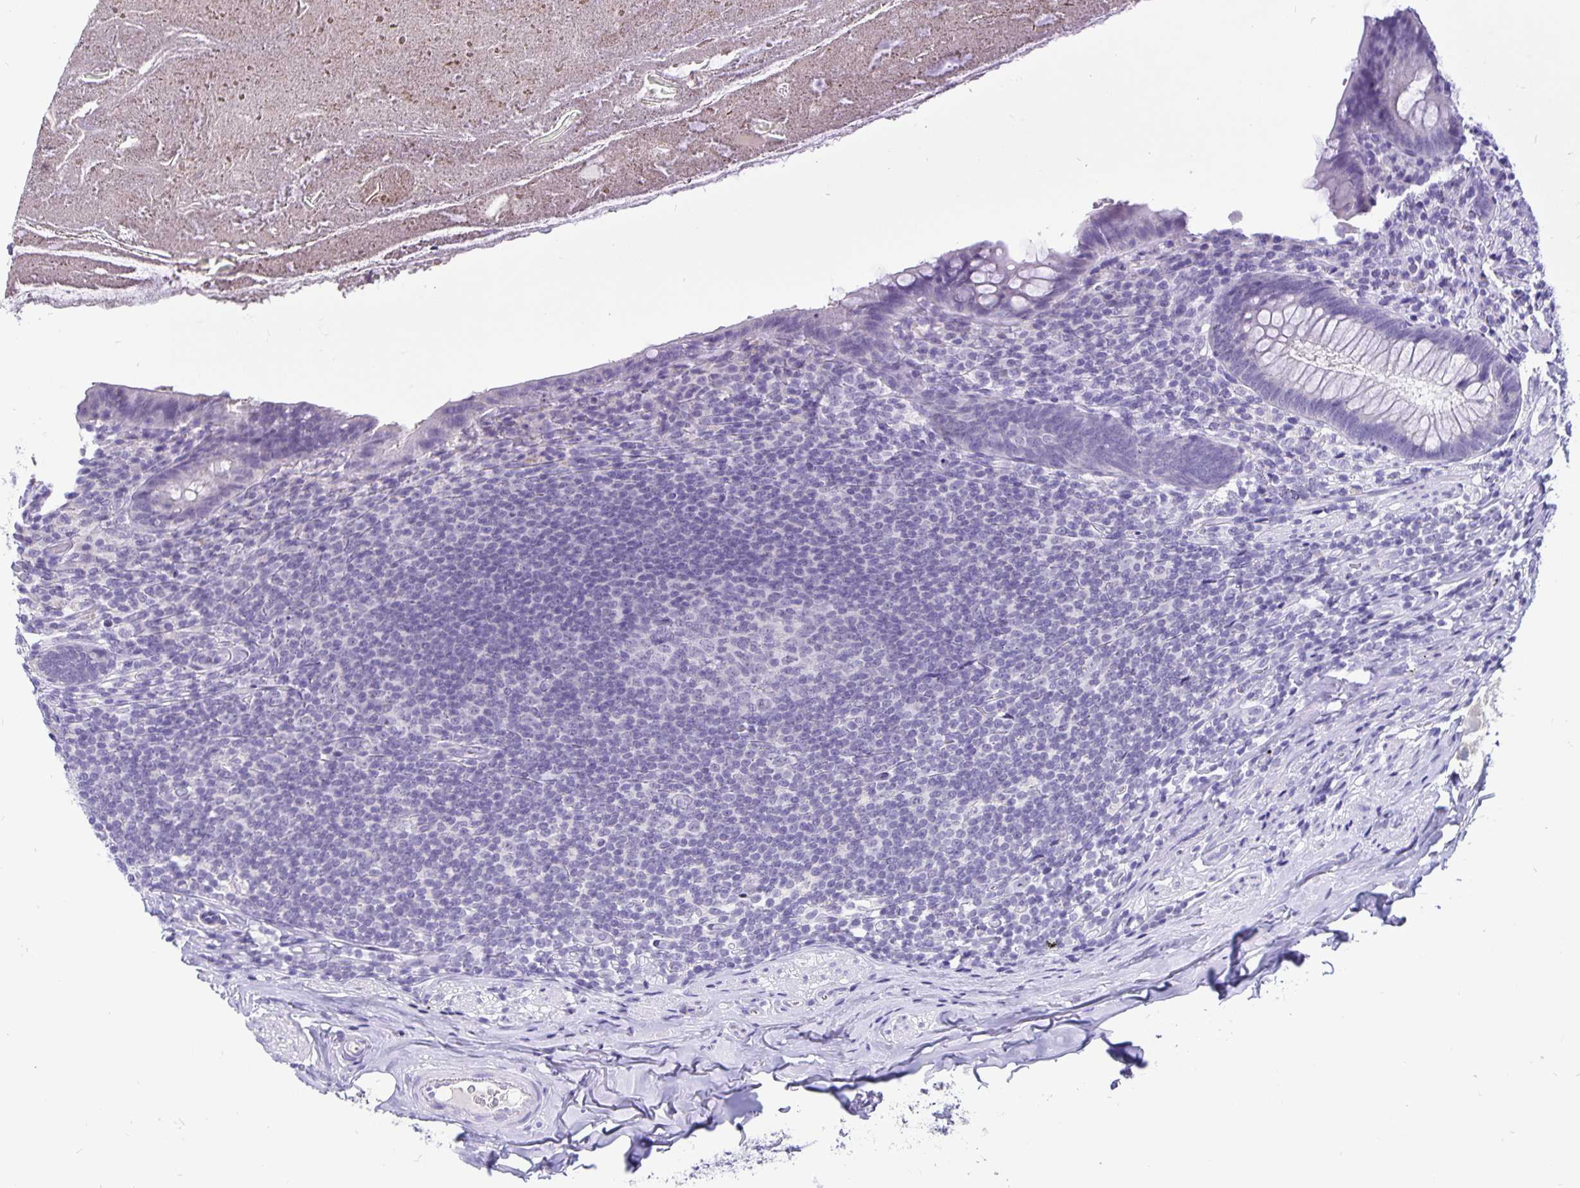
{"staining": {"intensity": "negative", "quantity": "none", "location": "none"}, "tissue": "appendix", "cell_type": "Glandular cells", "image_type": "normal", "snomed": [{"axis": "morphology", "description": "Normal tissue, NOS"}, {"axis": "topography", "description": "Appendix"}], "caption": "Immunohistochemistry (IHC) of benign human appendix shows no staining in glandular cells.", "gene": "ODF3B", "patient": {"sex": "male", "age": 47}}